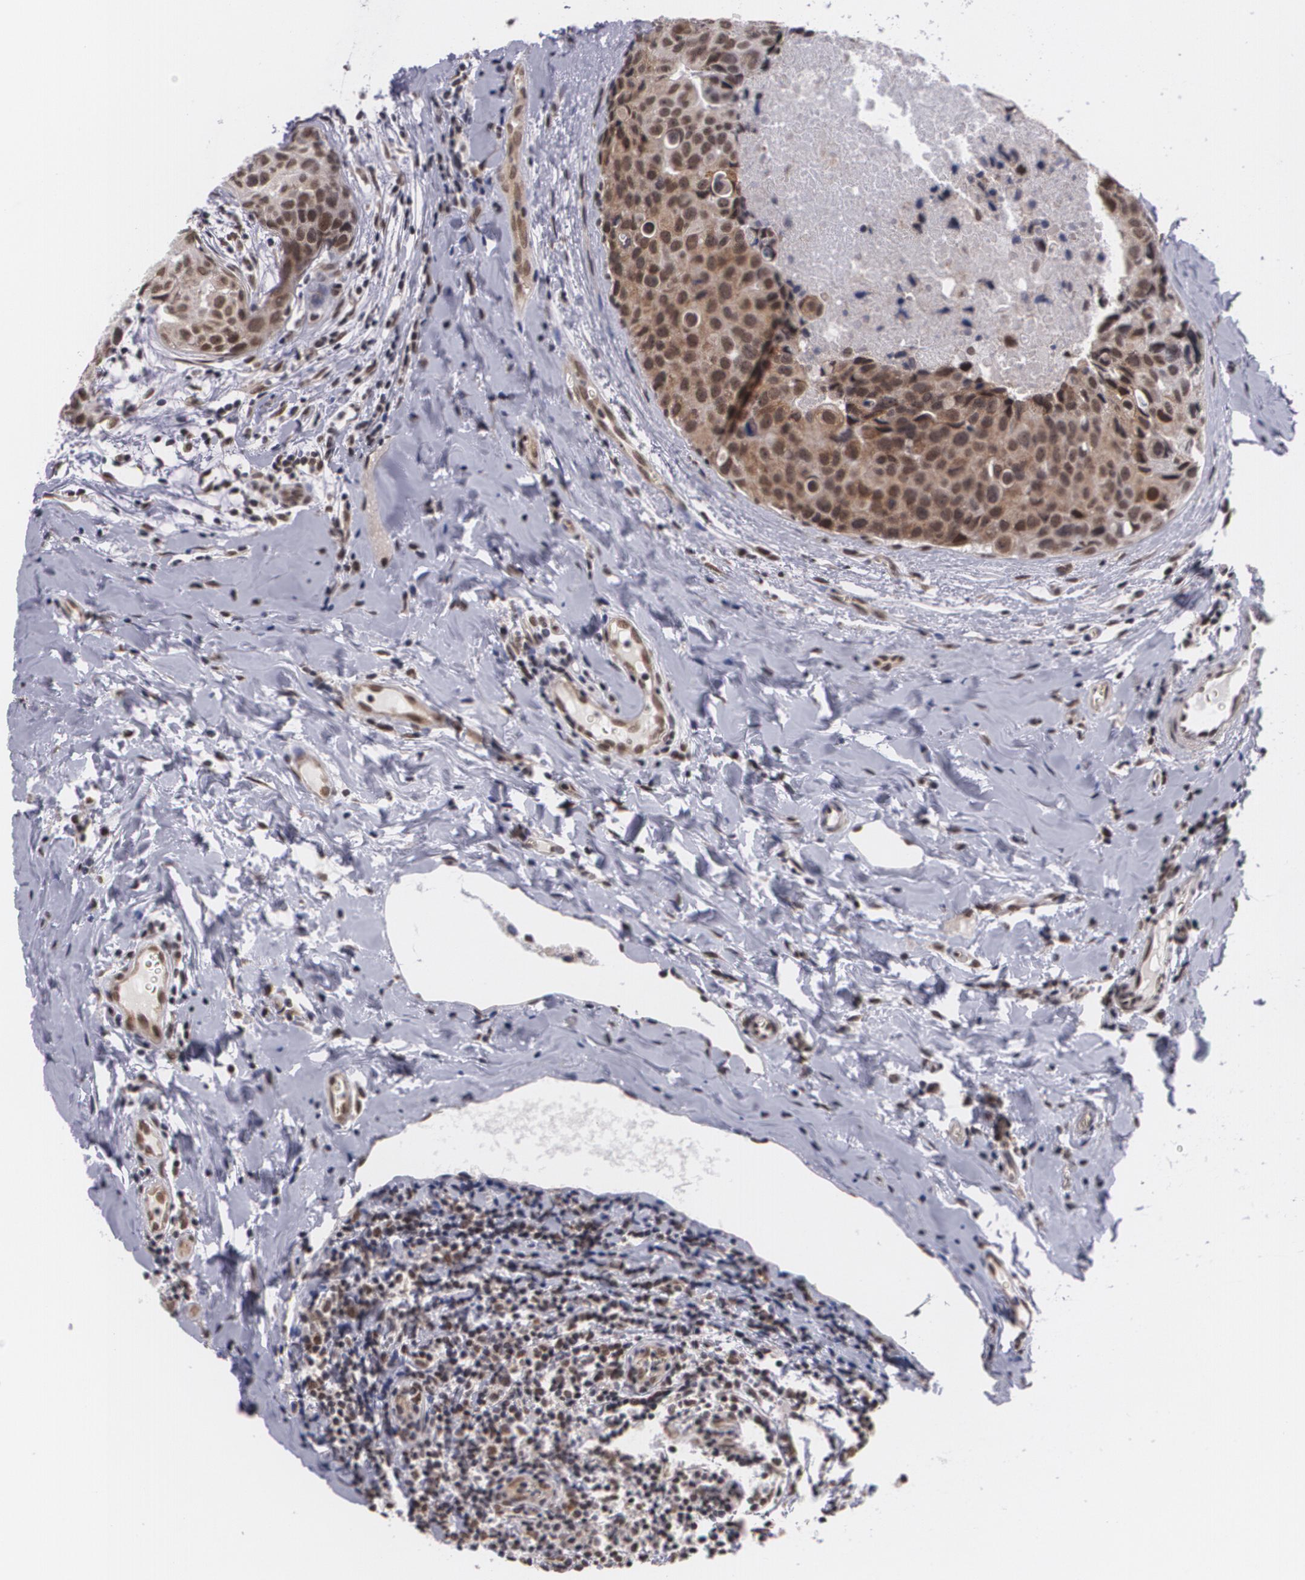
{"staining": {"intensity": "moderate", "quantity": ">75%", "location": "cytoplasmic/membranous,nuclear"}, "tissue": "breast cancer", "cell_type": "Tumor cells", "image_type": "cancer", "snomed": [{"axis": "morphology", "description": "Duct carcinoma"}, {"axis": "topography", "description": "Breast"}], "caption": "Immunohistochemical staining of human breast intraductal carcinoma displays medium levels of moderate cytoplasmic/membranous and nuclear protein expression in approximately >75% of tumor cells.", "gene": "ALX1", "patient": {"sex": "female", "age": 24}}